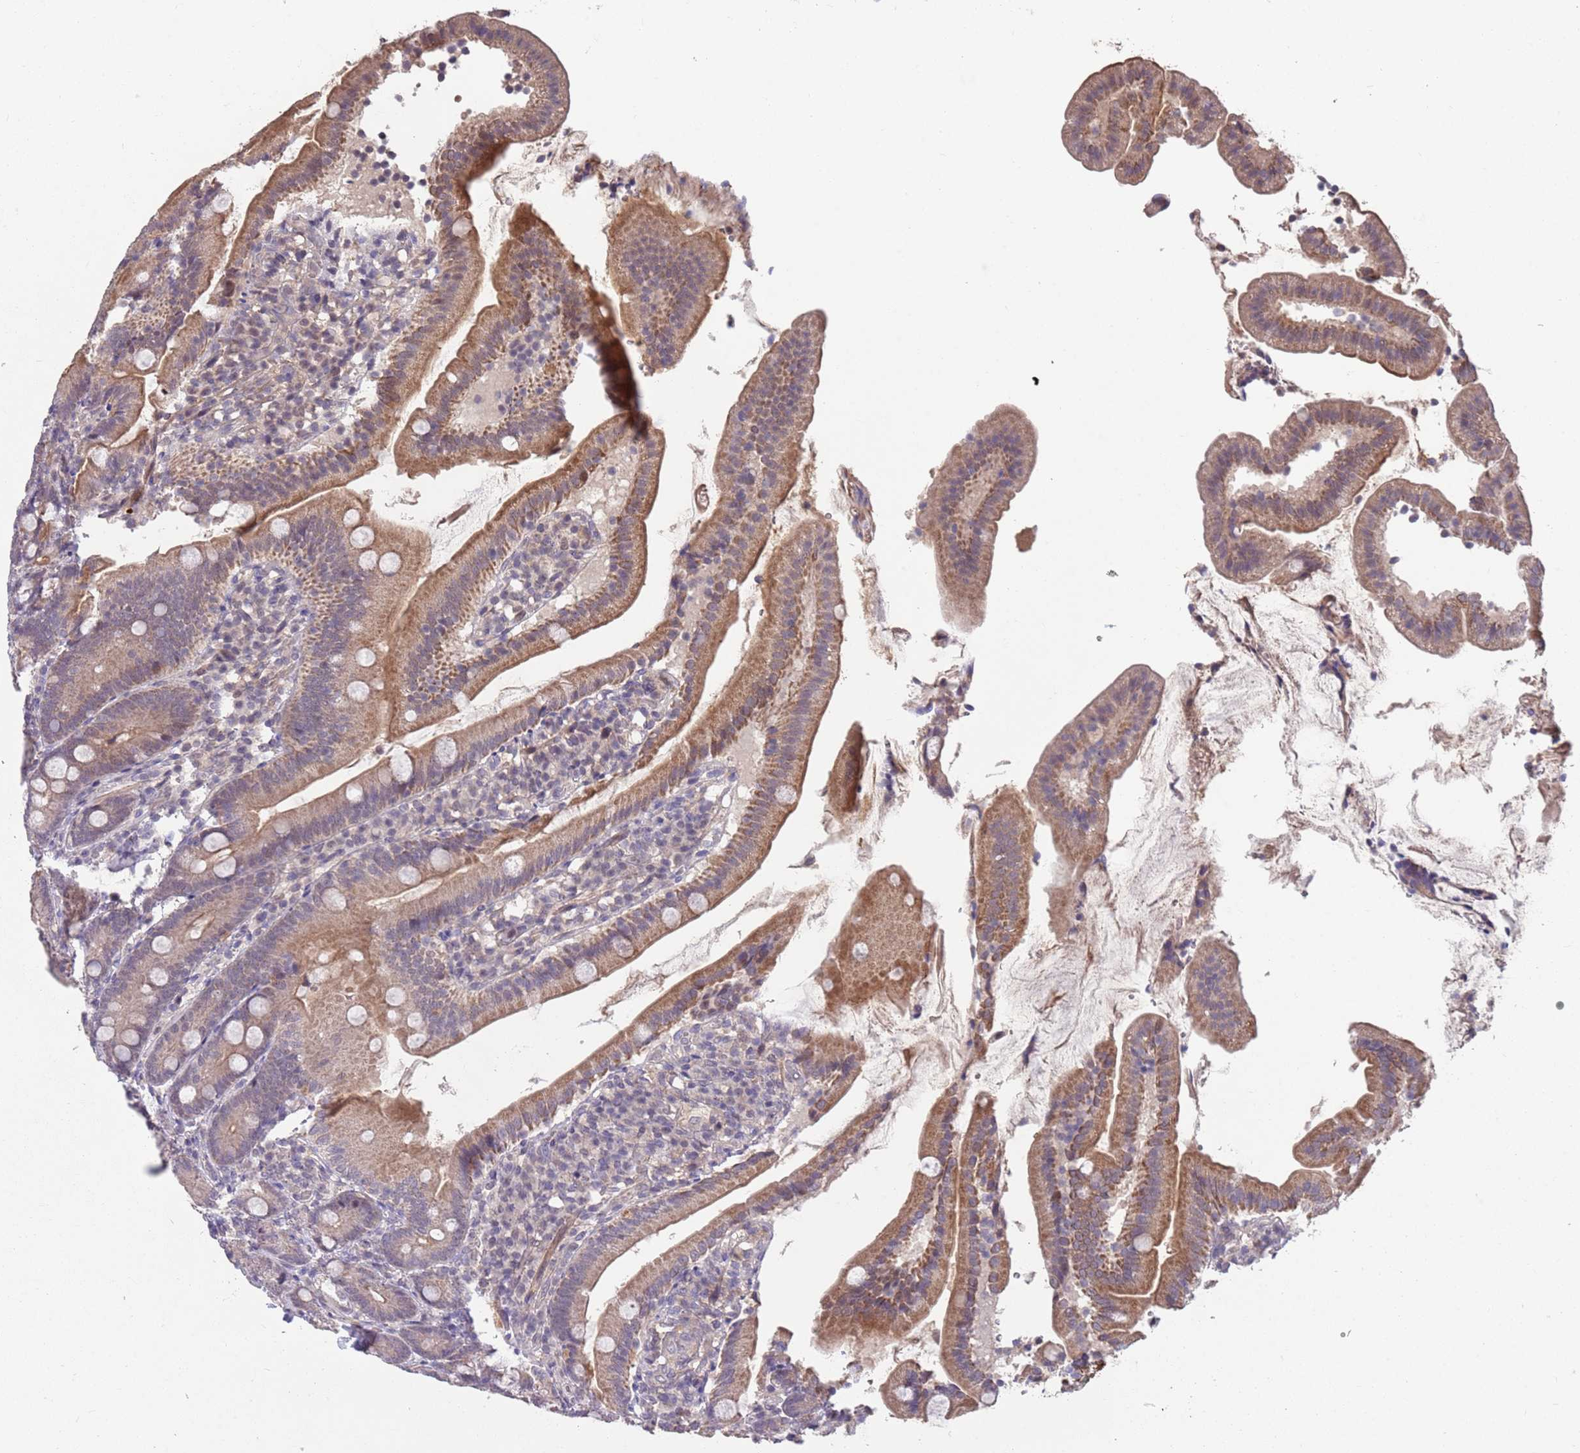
{"staining": {"intensity": "moderate", "quantity": ">75%", "location": "cytoplasmic/membranous"}, "tissue": "duodenum", "cell_type": "Glandular cells", "image_type": "normal", "snomed": [{"axis": "morphology", "description": "Normal tissue, NOS"}, {"axis": "topography", "description": "Duodenum"}], "caption": "Protein expression analysis of normal duodenum shows moderate cytoplasmic/membranous positivity in approximately >75% of glandular cells. The staining is performed using DAB brown chromogen to label protein expression. The nuclei are counter-stained blue using hematoxylin.", "gene": "MEI1", "patient": {"sex": "female", "age": 67}}